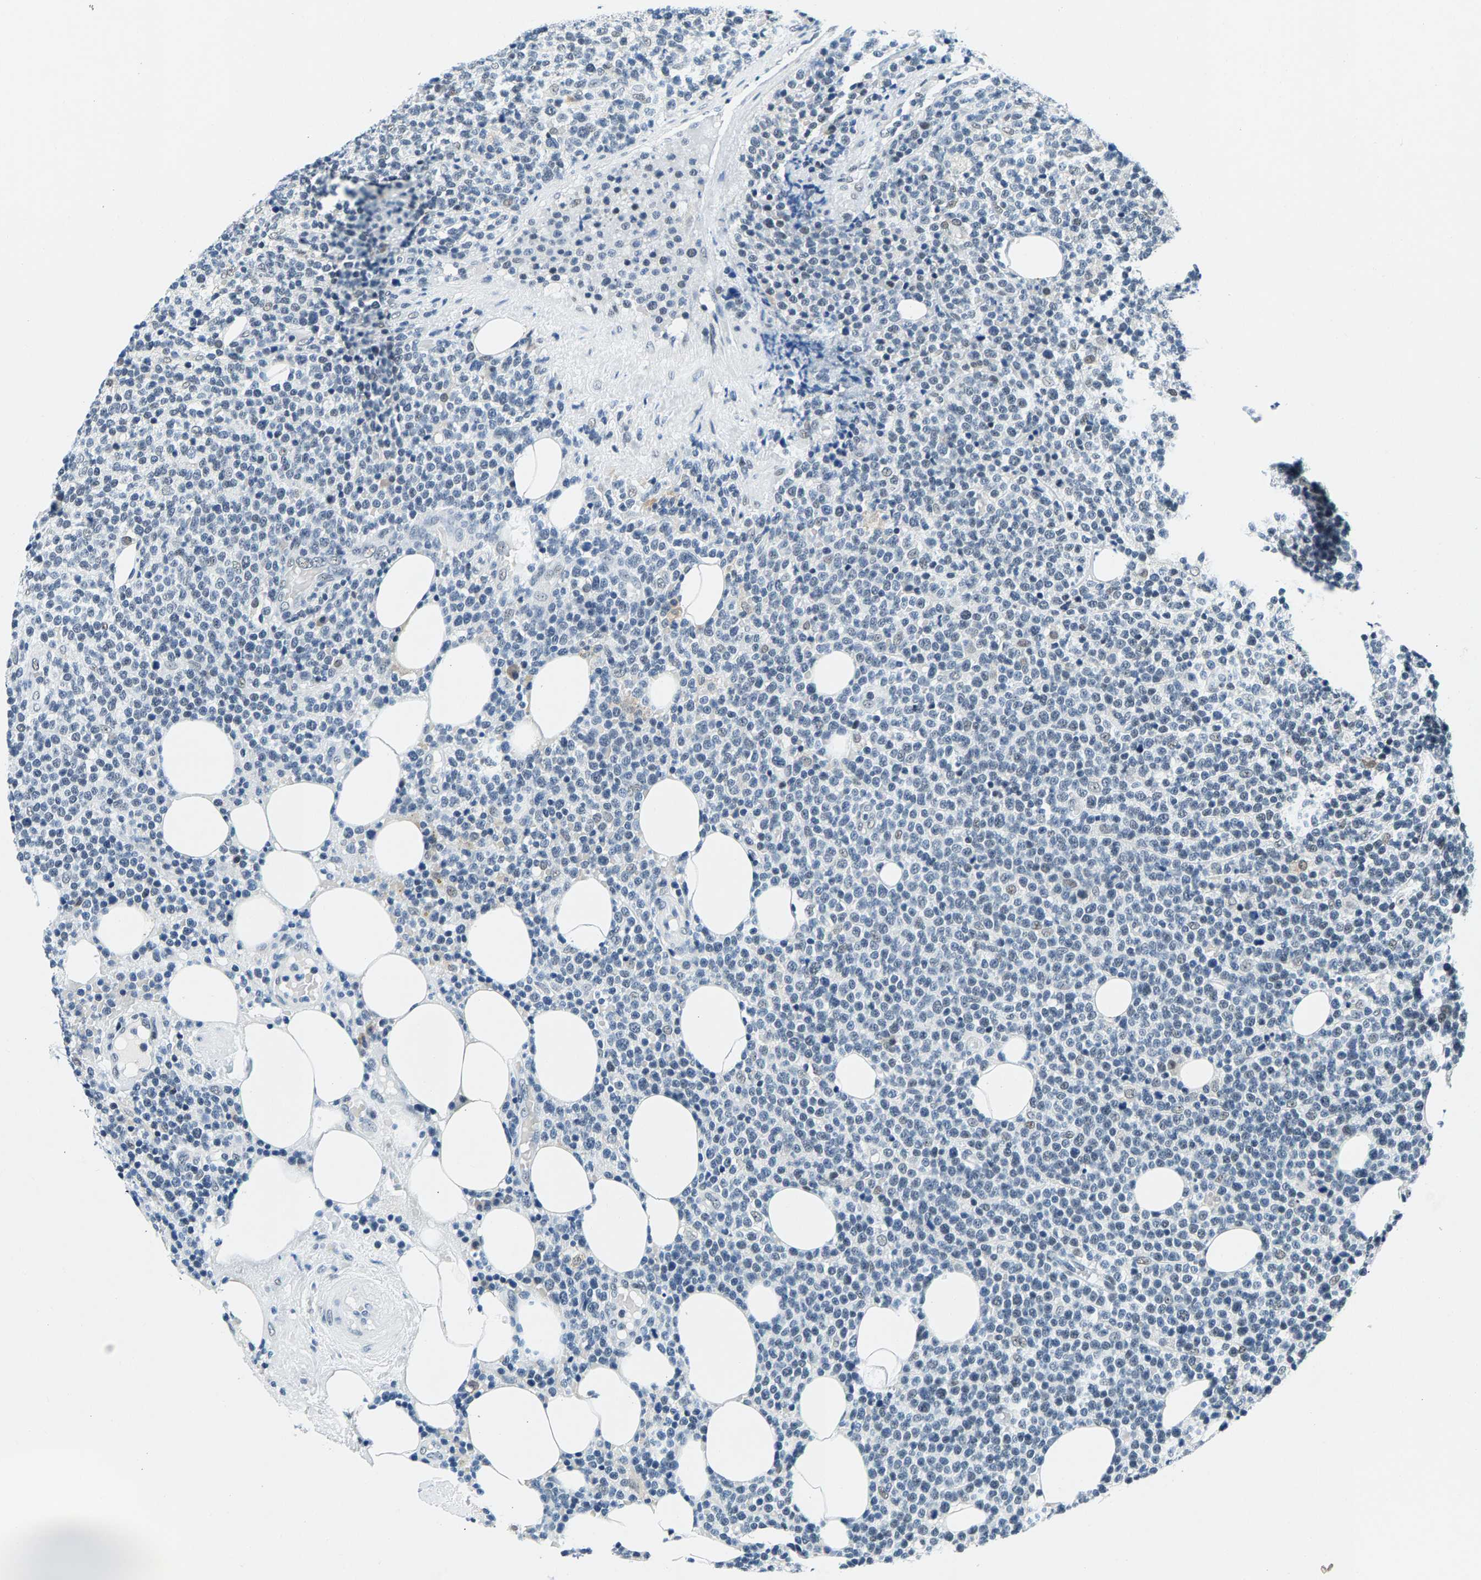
{"staining": {"intensity": "negative", "quantity": "none", "location": "none"}, "tissue": "lymphoma", "cell_type": "Tumor cells", "image_type": "cancer", "snomed": [{"axis": "morphology", "description": "Malignant lymphoma, non-Hodgkin's type, High grade"}, {"axis": "topography", "description": "Lymph node"}], "caption": "This is an IHC histopathology image of lymphoma. There is no expression in tumor cells.", "gene": "ATF2", "patient": {"sex": "male", "age": 61}}